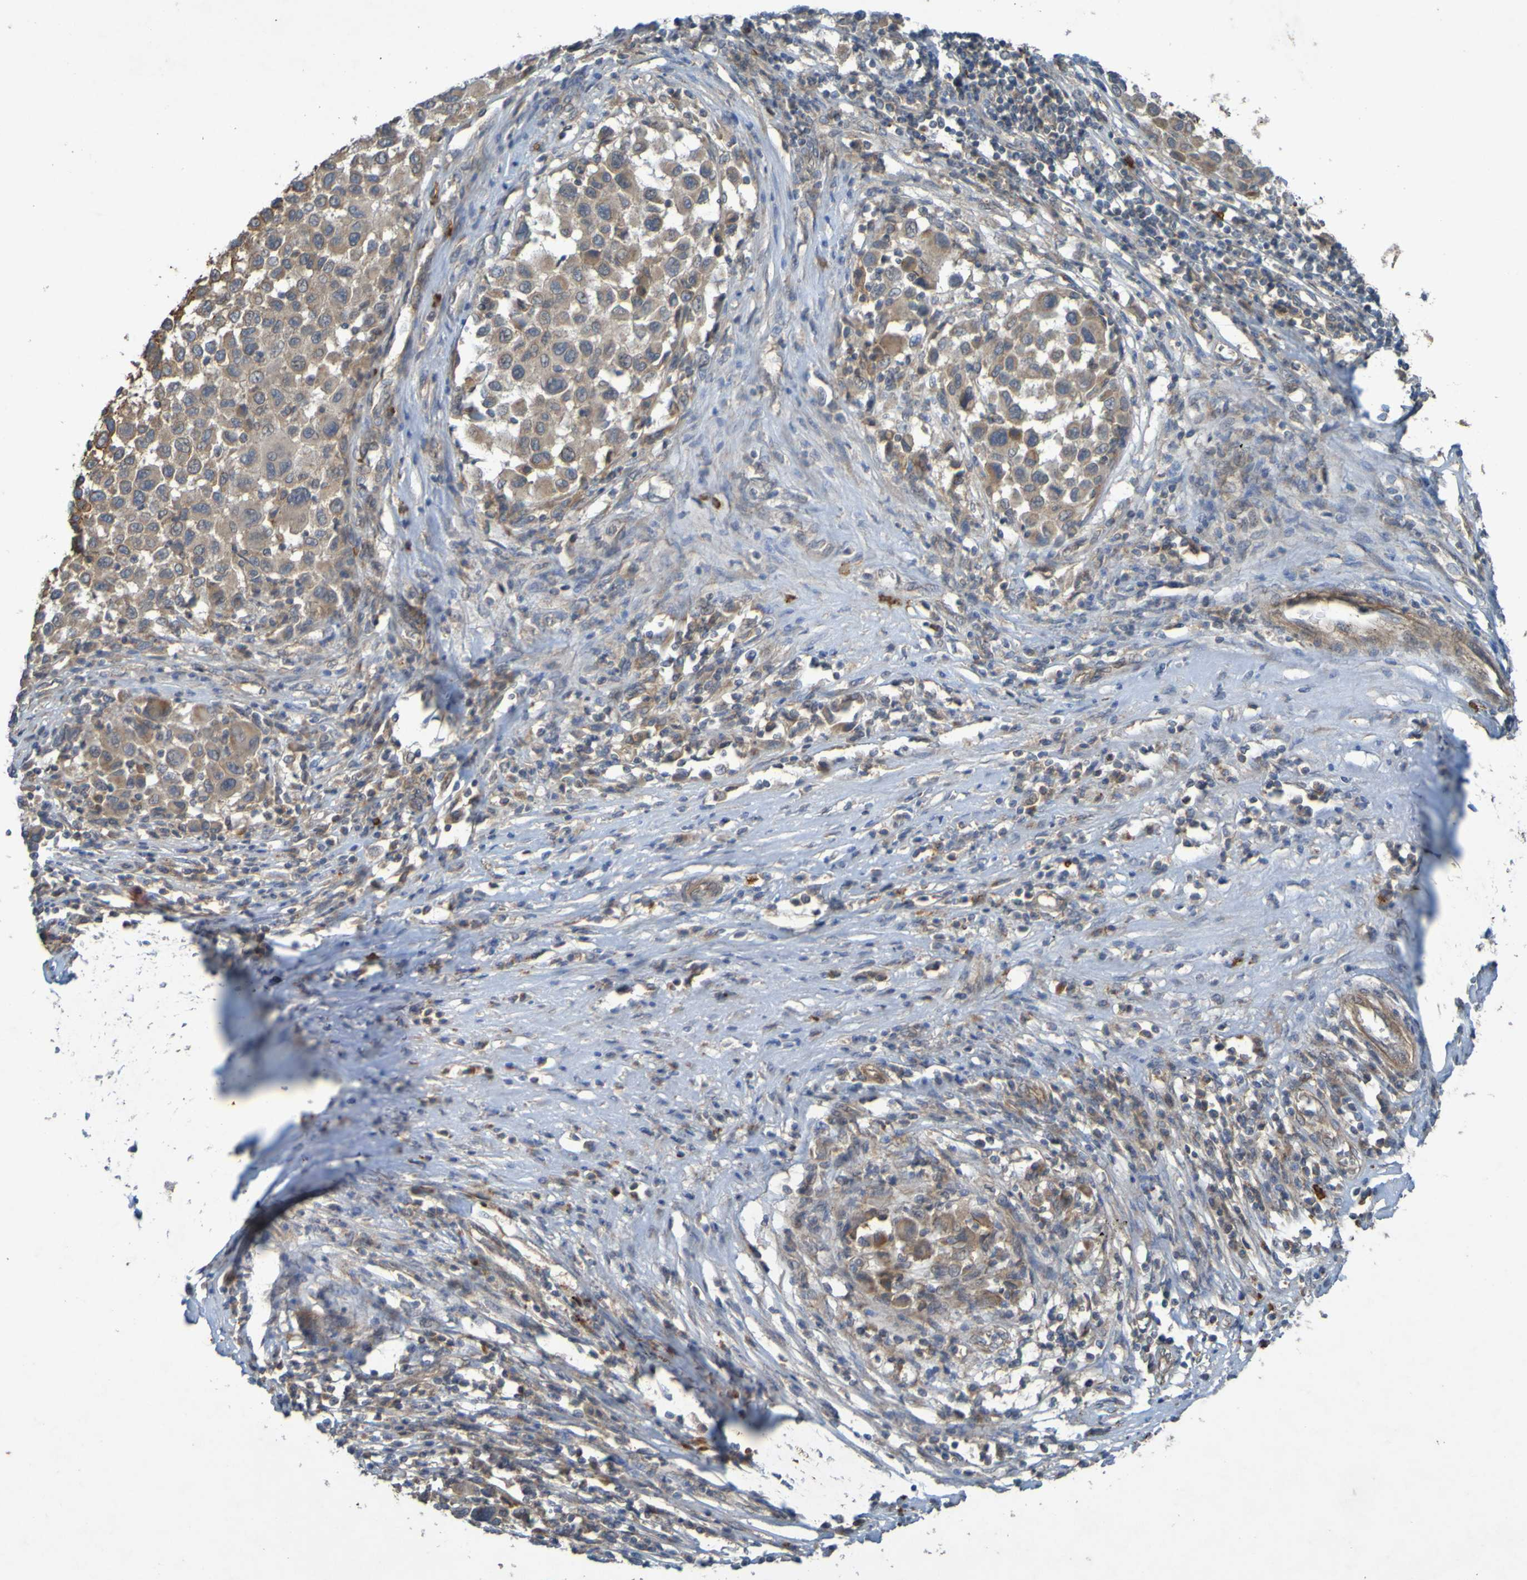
{"staining": {"intensity": "weak", "quantity": ">75%", "location": "cytoplasmic/membranous"}, "tissue": "melanoma", "cell_type": "Tumor cells", "image_type": "cancer", "snomed": [{"axis": "morphology", "description": "Malignant melanoma, Metastatic site"}, {"axis": "topography", "description": "Lymph node"}], "caption": "Human malignant melanoma (metastatic site) stained for a protein (brown) reveals weak cytoplasmic/membranous positive staining in approximately >75% of tumor cells.", "gene": "B3GAT2", "patient": {"sex": "male", "age": 61}}